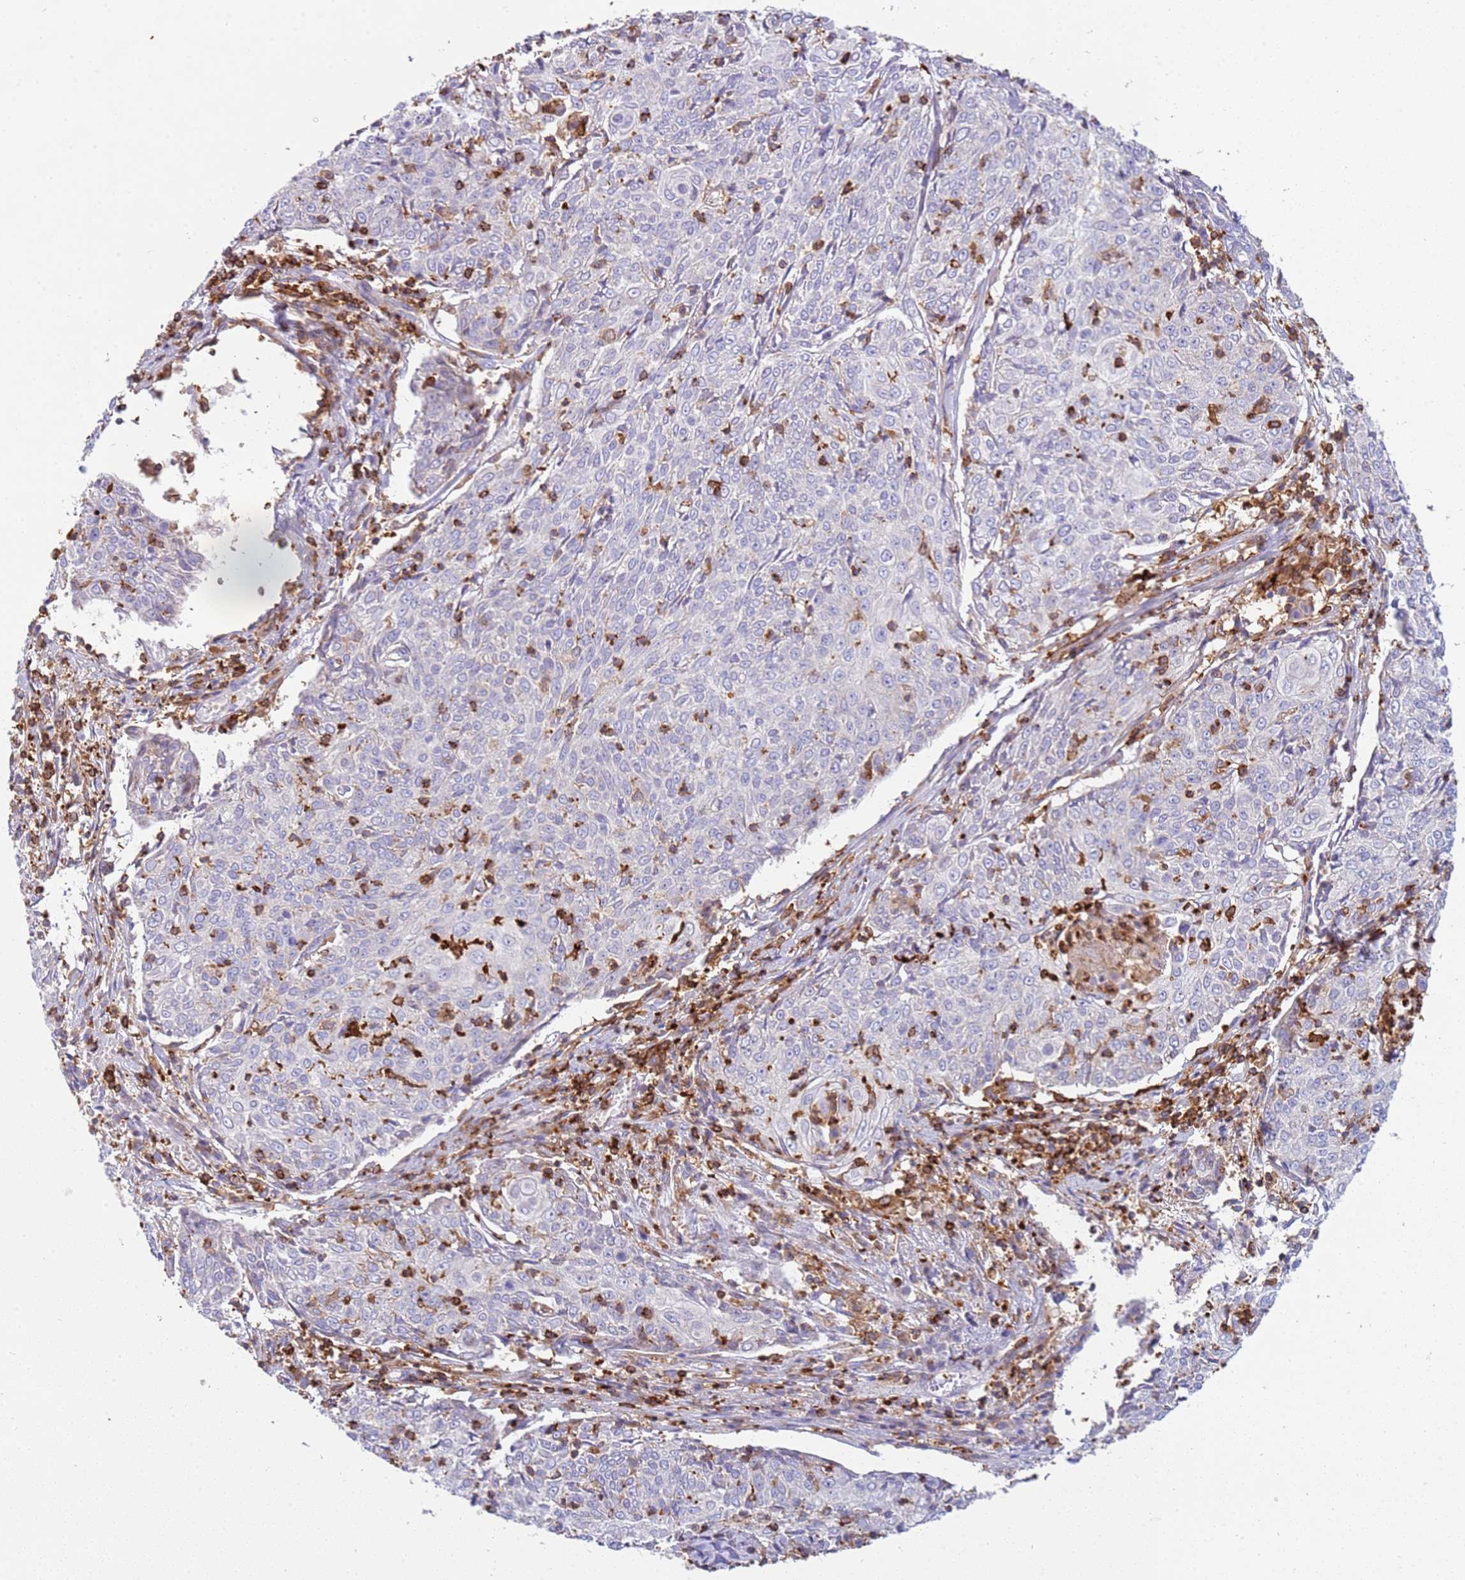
{"staining": {"intensity": "moderate", "quantity": "<25%", "location": "cytoplasmic/membranous"}, "tissue": "cervical cancer", "cell_type": "Tumor cells", "image_type": "cancer", "snomed": [{"axis": "morphology", "description": "Squamous cell carcinoma, NOS"}, {"axis": "topography", "description": "Cervix"}], "caption": "Protein staining exhibits moderate cytoplasmic/membranous positivity in approximately <25% of tumor cells in cervical squamous cell carcinoma. Using DAB (3,3'-diaminobenzidine) (brown) and hematoxylin (blue) stains, captured at high magnification using brightfield microscopy.", "gene": "TTPAL", "patient": {"sex": "female", "age": 48}}